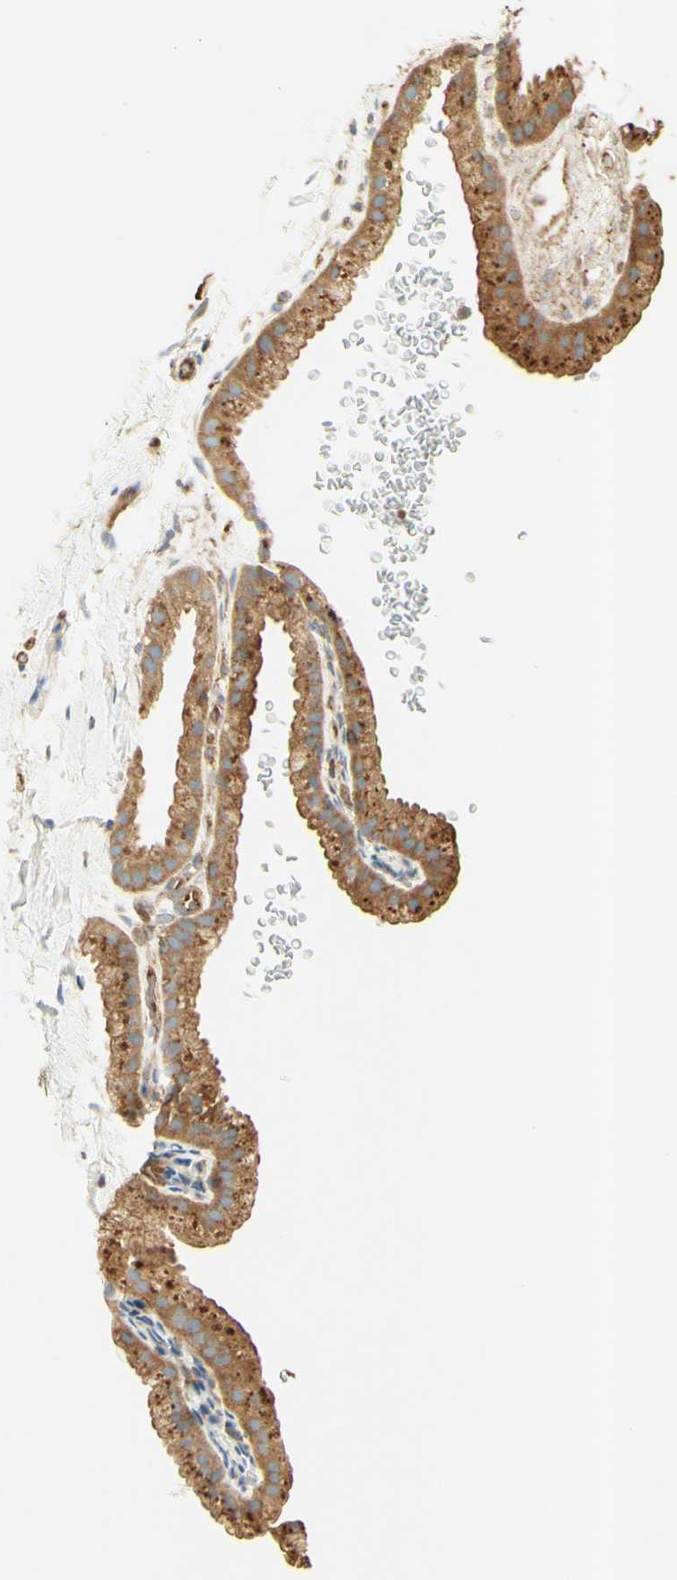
{"staining": {"intensity": "moderate", "quantity": ">75%", "location": "cytoplasmic/membranous"}, "tissue": "gallbladder", "cell_type": "Glandular cells", "image_type": "normal", "snomed": [{"axis": "morphology", "description": "Normal tissue, NOS"}, {"axis": "topography", "description": "Gallbladder"}], "caption": "Immunohistochemistry (IHC) (DAB) staining of unremarkable gallbladder exhibits moderate cytoplasmic/membranous protein positivity in about >75% of glandular cells.", "gene": "IKBKG", "patient": {"sex": "female", "age": 64}}